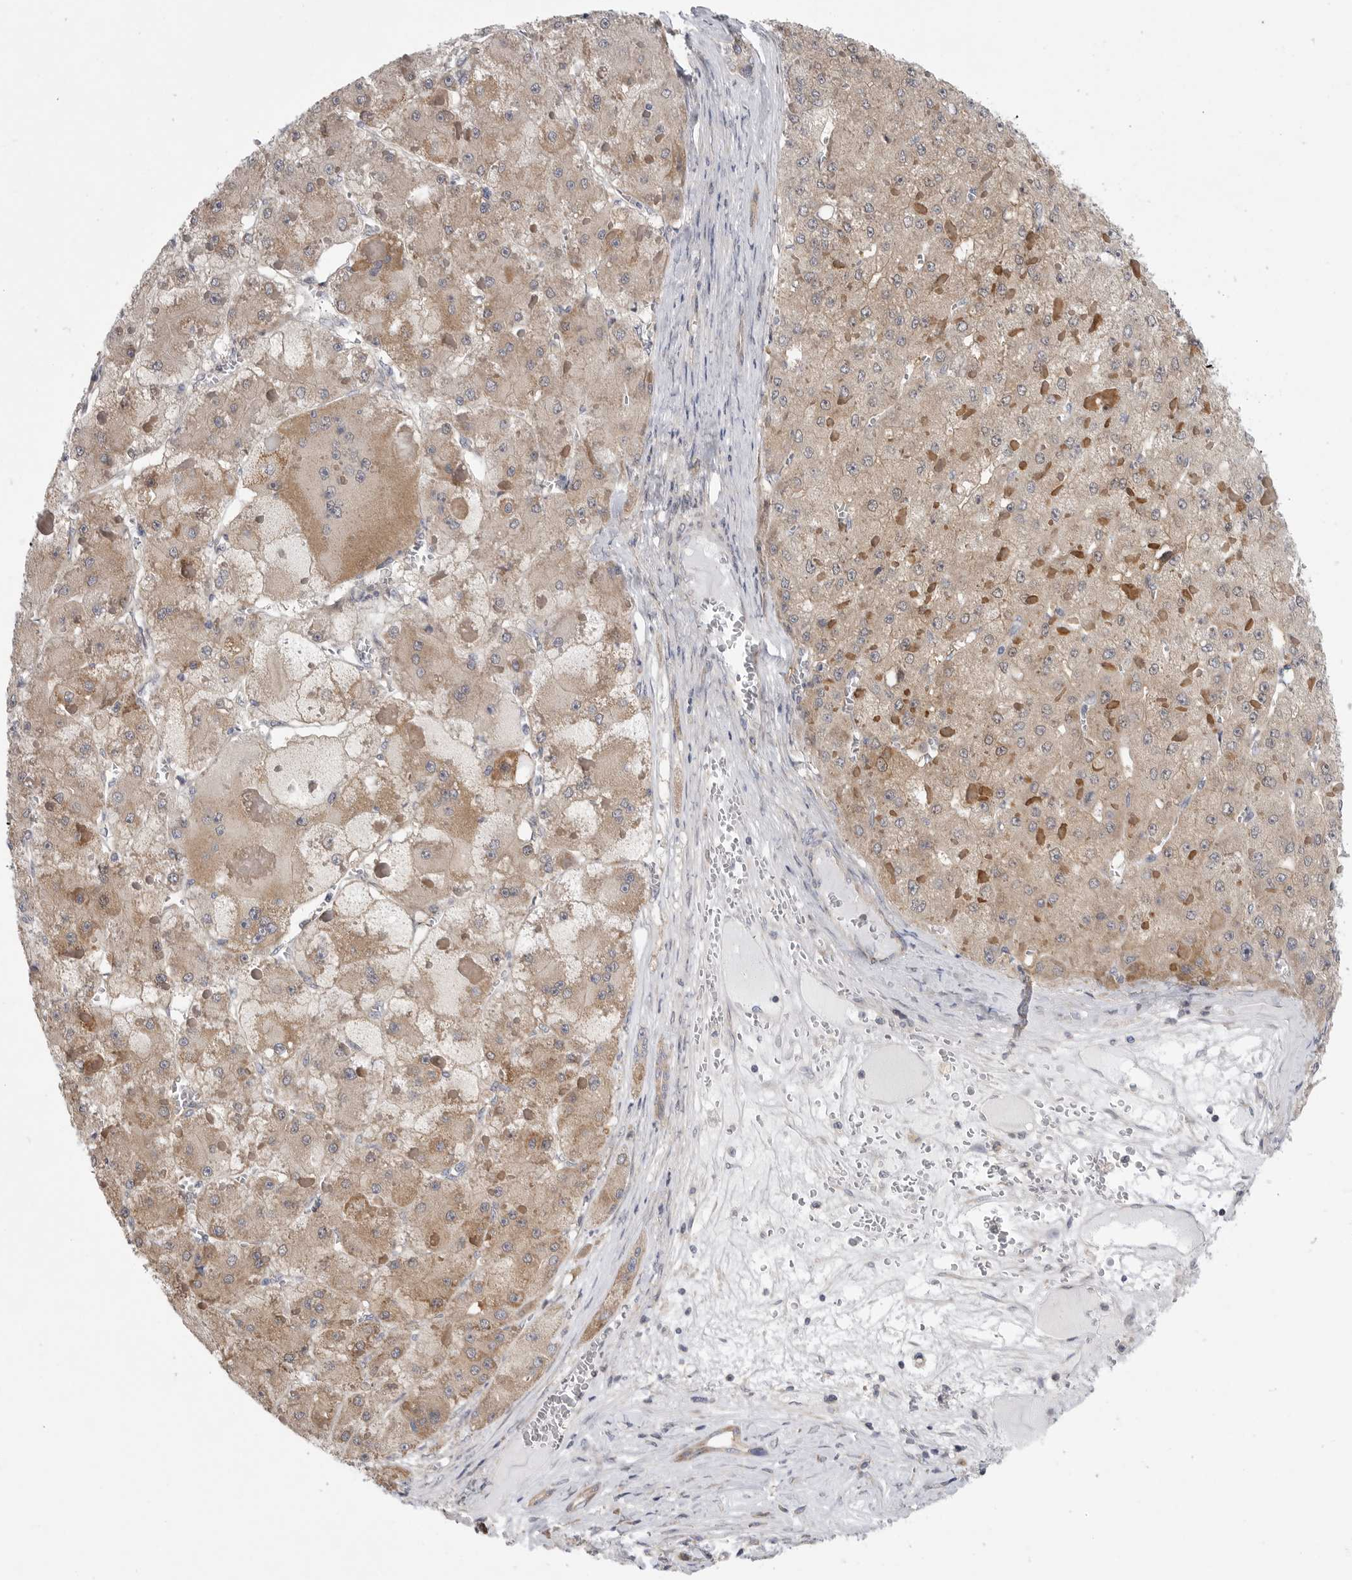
{"staining": {"intensity": "weak", "quantity": ">75%", "location": "cytoplasmic/membranous"}, "tissue": "liver cancer", "cell_type": "Tumor cells", "image_type": "cancer", "snomed": [{"axis": "morphology", "description": "Carcinoma, Hepatocellular, NOS"}, {"axis": "topography", "description": "Liver"}], "caption": "The histopathology image displays a brown stain indicating the presence of a protein in the cytoplasmic/membranous of tumor cells in liver cancer.", "gene": "FBXO43", "patient": {"sex": "female", "age": 73}}